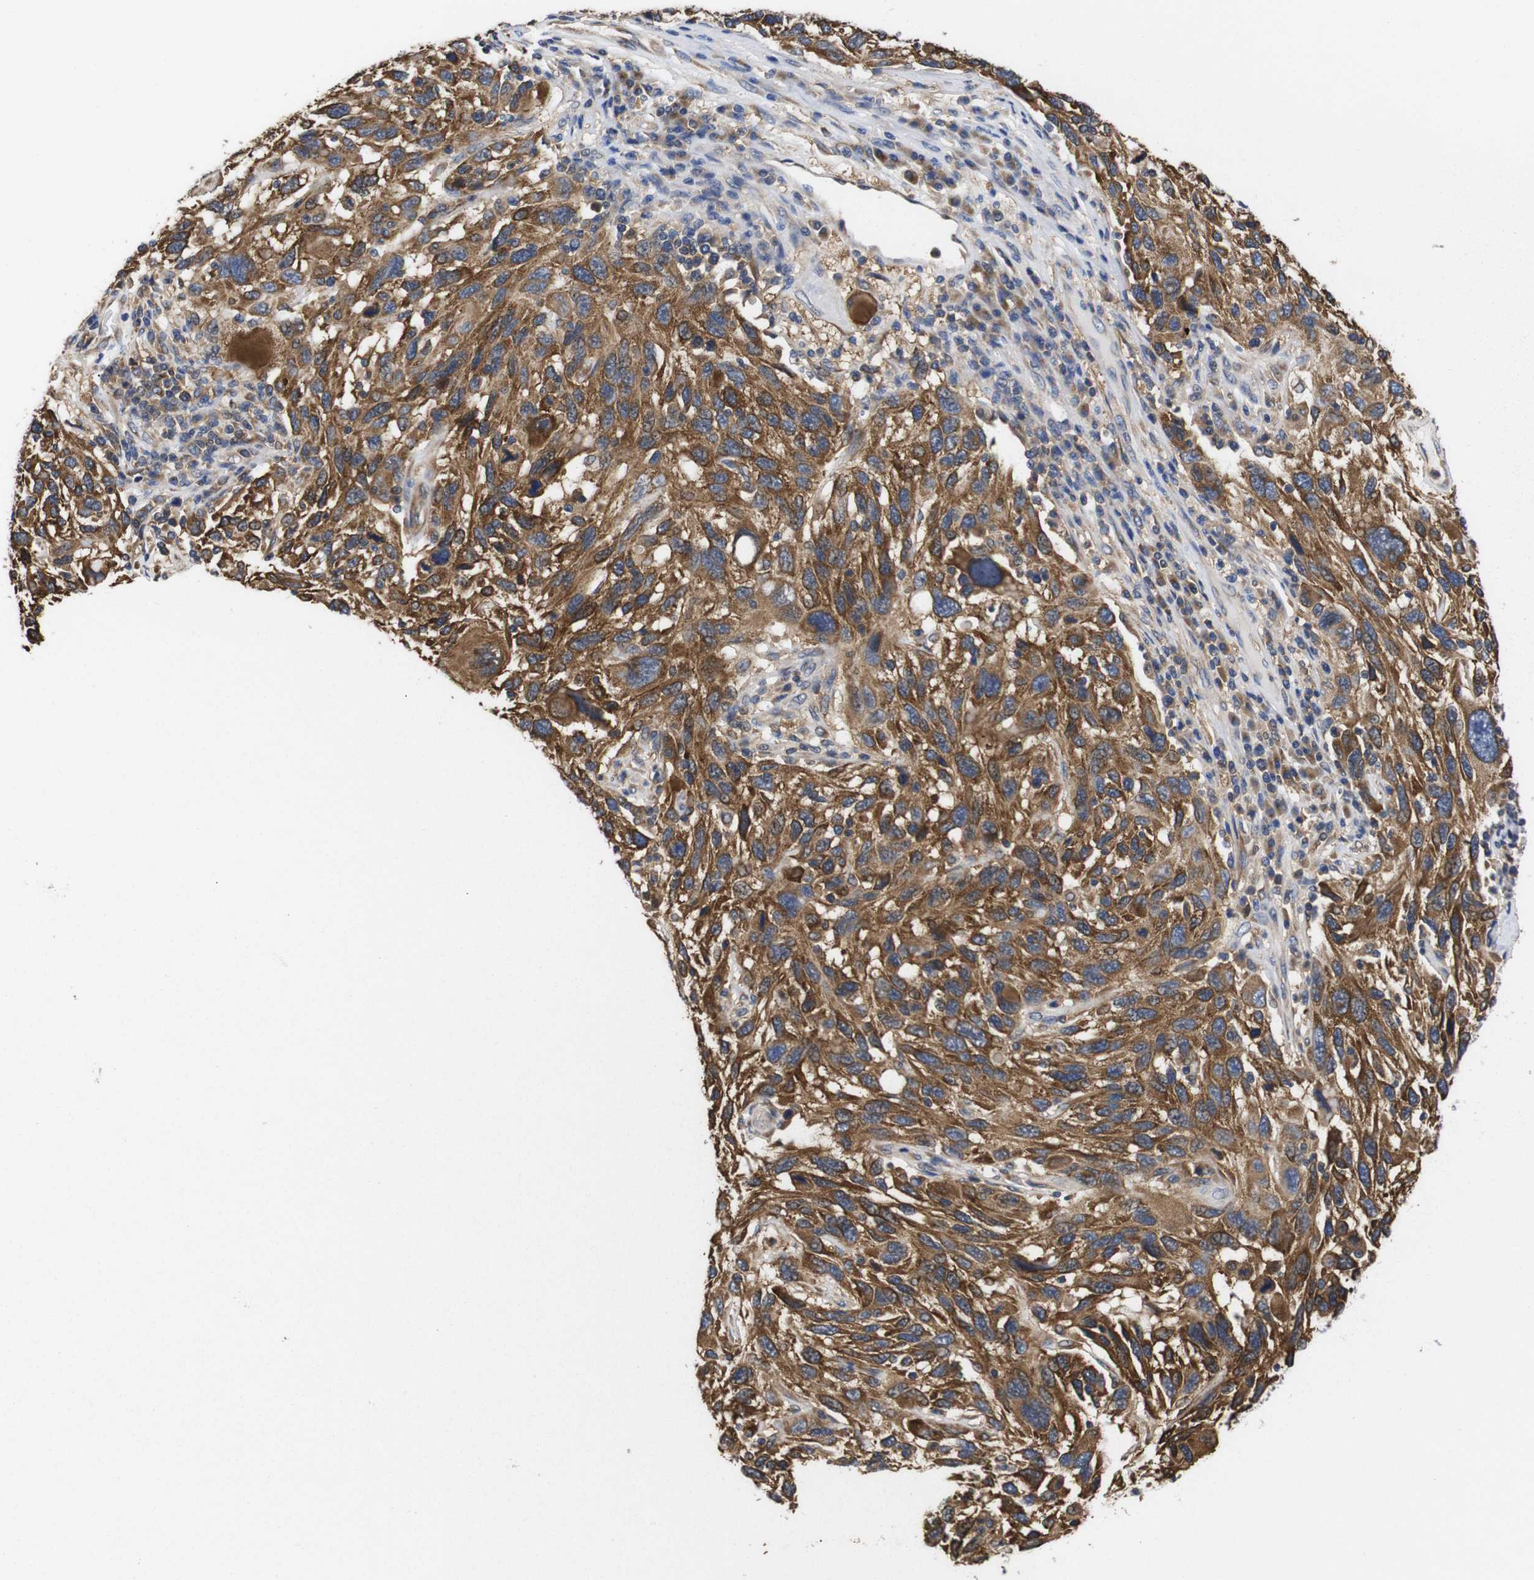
{"staining": {"intensity": "strong", "quantity": ">75%", "location": "cytoplasmic/membranous"}, "tissue": "melanoma", "cell_type": "Tumor cells", "image_type": "cancer", "snomed": [{"axis": "morphology", "description": "Malignant melanoma, NOS"}, {"axis": "topography", "description": "Skin"}], "caption": "The image exhibits immunohistochemical staining of melanoma. There is strong cytoplasmic/membranous staining is seen in approximately >75% of tumor cells.", "gene": "LRRCC1", "patient": {"sex": "male", "age": 53}}